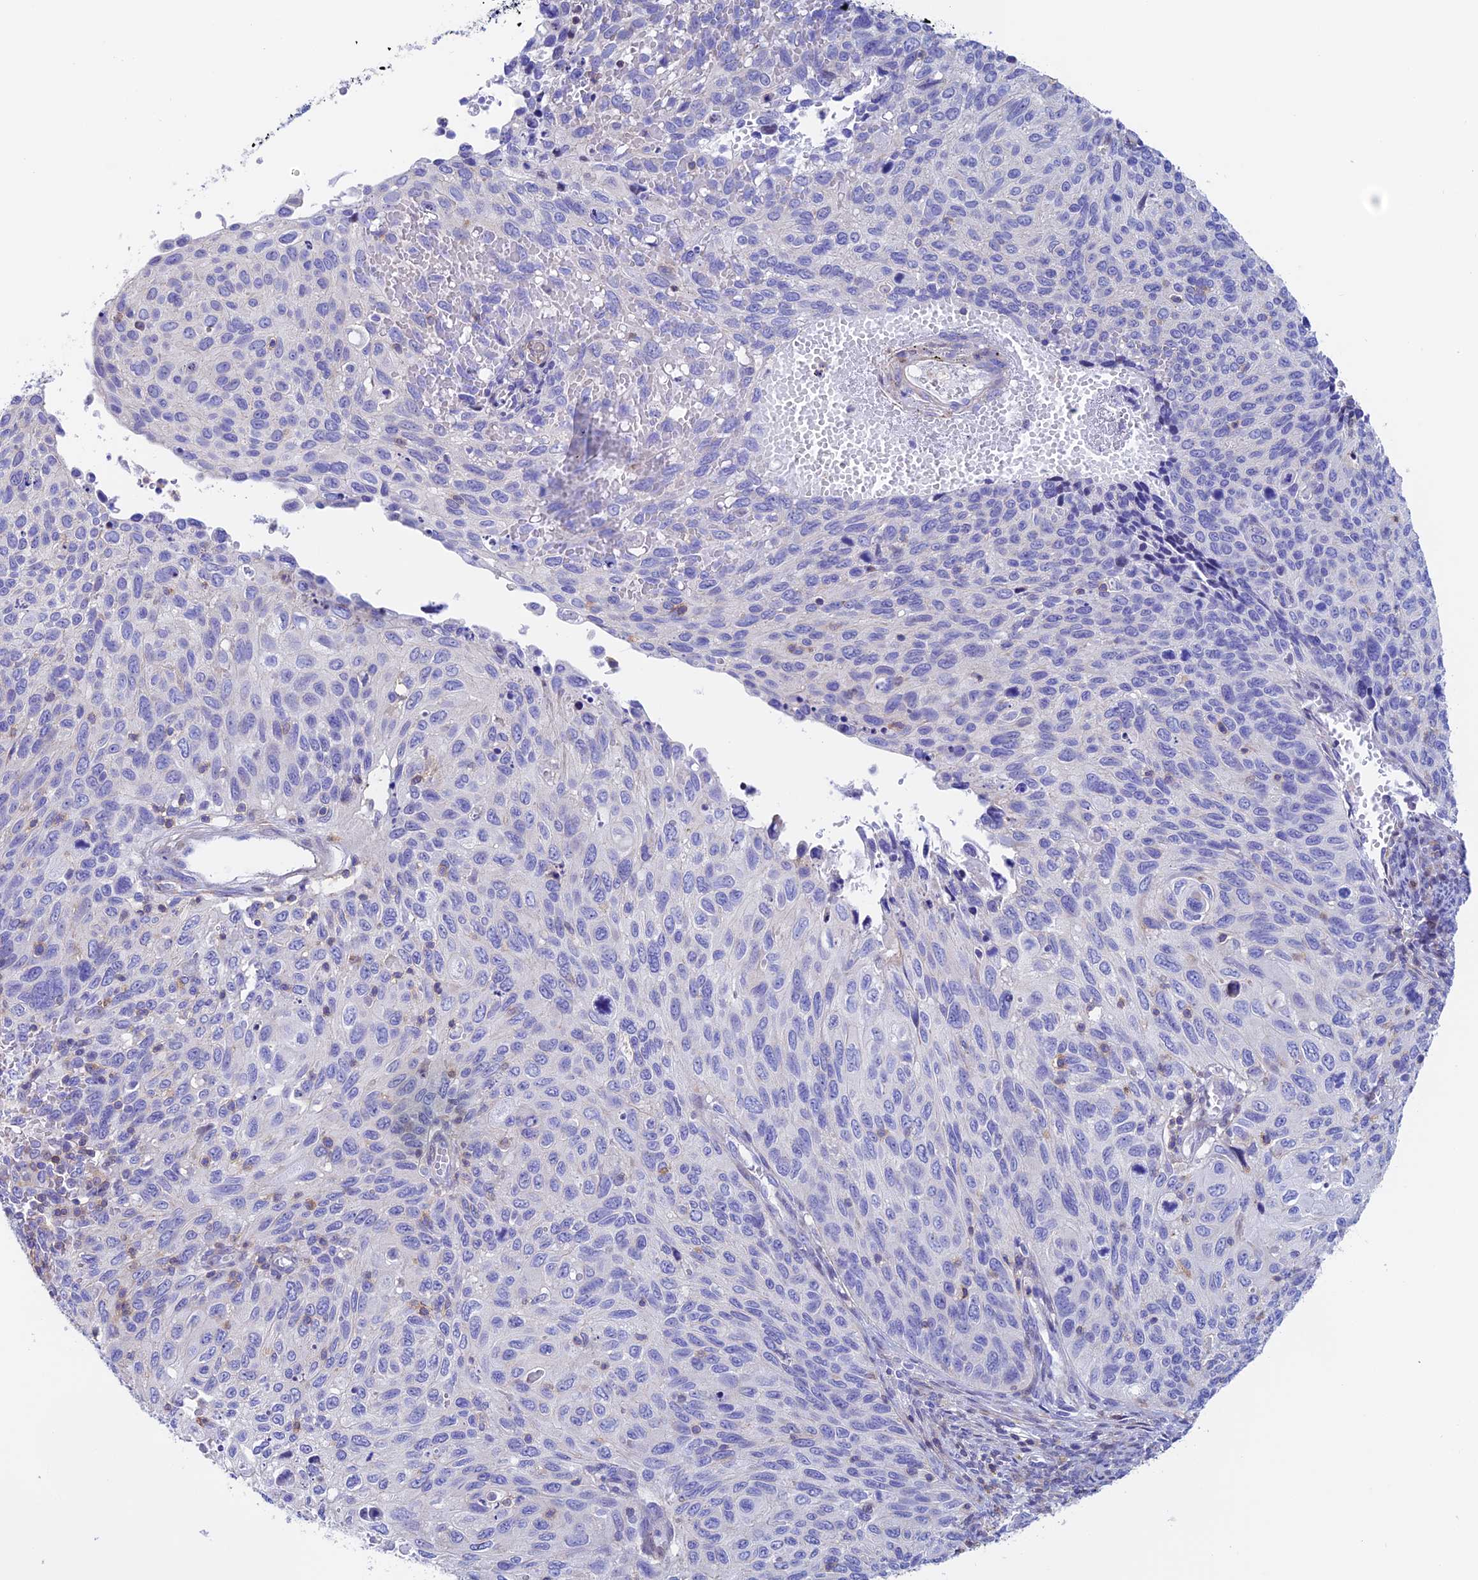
{"staining": {"intensity": "negative", "quantity": "none", "location": "none"}, "tissue": "cervical cancer", "cell_type": "Tumor cells", "image_type": "cancer", "snomed": [{"axis": "morphology", "description": "Squamous cell carcinoma, NOS"}, {"axis": "topography", "description": "Cervix"}], "caption": "A high-resolution photomicrograph shows immunohistochemistry (IHC) staining of cervical cancer (squamous cell carcinoma), which reveals no significant staining in tumor cells.", "gene": "PRIM1", "patient": {"sex": "female", "age": 70}}